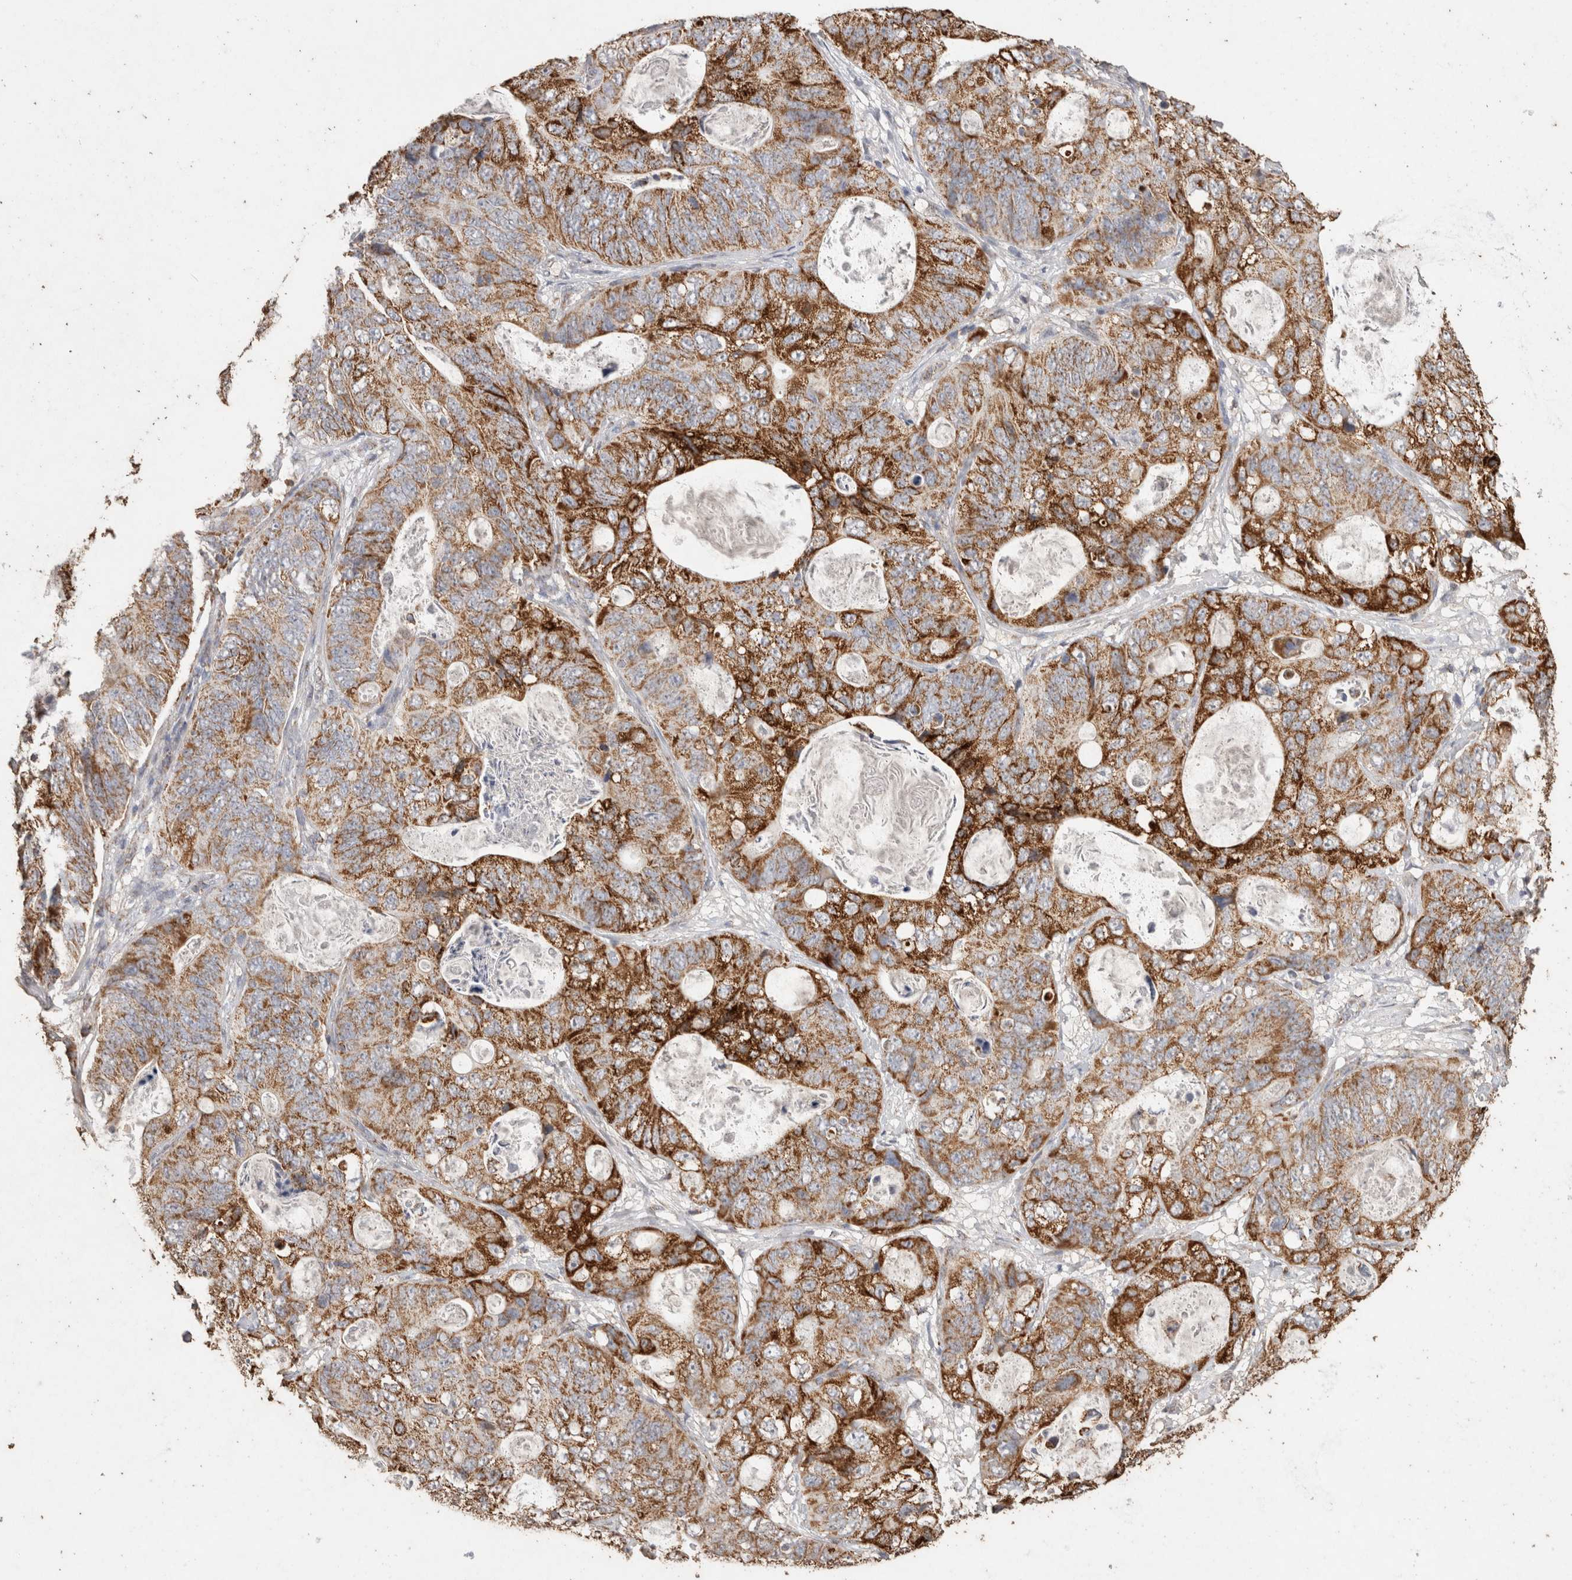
{"staining": {"intensity": "strong", "quantity": ">75%", "location": "cytoplasmic/membranous"}, "tissue": "stomach cancer", "cell_type": "Tumor cells", "image_type": "cancer", "snomed": [{"axis": "morphology", "description": "Normal tissue, NOS"}, {"axis": "morphology", "description": "Adenocarcinoma, NOS"}, {"axis": "topography", "description": "Stomach"}], "caption": "The photomicrograph demonstrates a brown stain indicating the presence of a protein in the cytoplasmic/membranous of tumor cells in stomach cancer (adenocarcinoma).", "gene": "ACADM", "patient": {"sex": "female", "age": 89}}